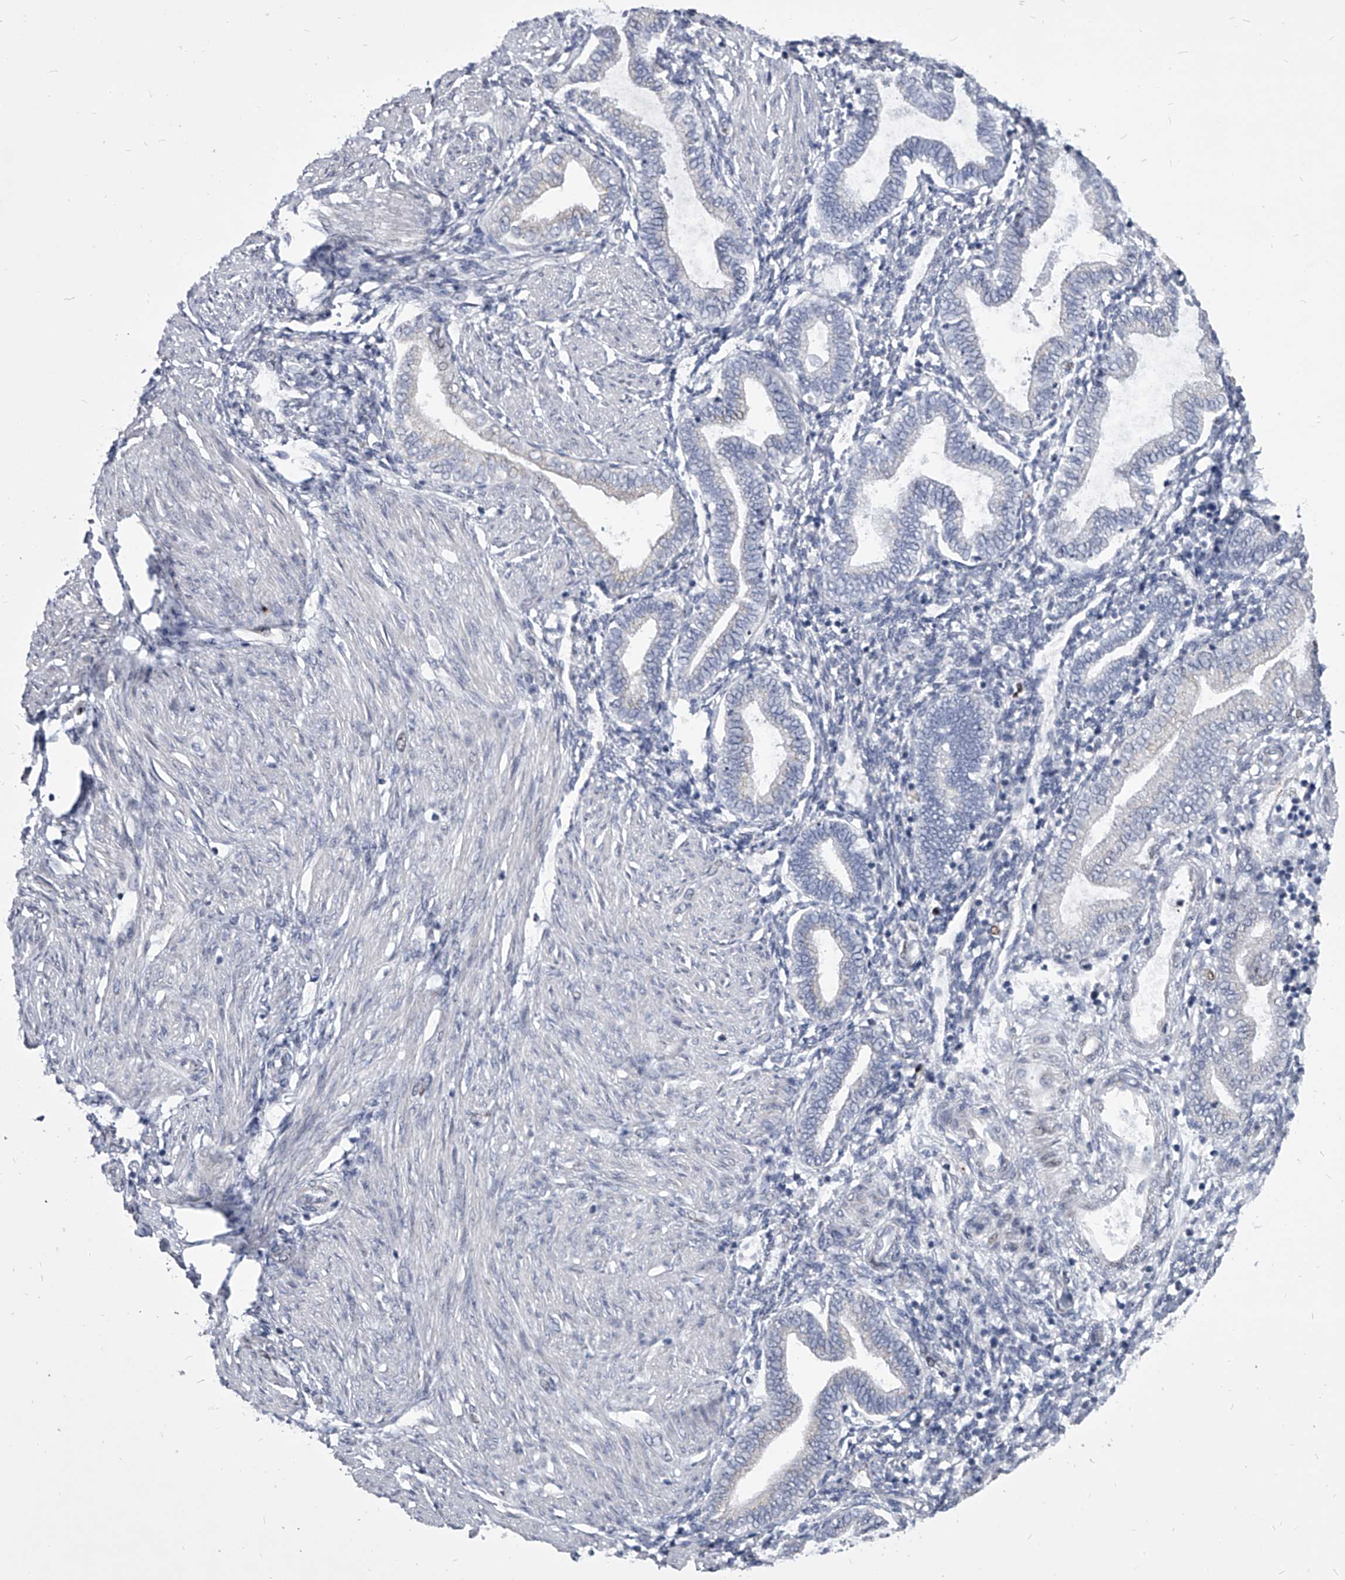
{"staining": {"intensity": "negative", "quantity": "none", "location": "none"}, "tissue": "endometrium", "cell_type": "Cells in endometrial stroma", "image_type": "normal", "snomed": [{"axis": "morphology", "description": "Normal tissue, NOS"}, {"axis": "topography", "description": "Endometrium"}], "caption": "An immunohistochemistry histopathology image of normal endometrium is shown. There is no staining in cells in endometrial stroma of endometrium. (DAB (3,3'-diaminobenzidine) IHC visualized using brightfield microscopy, high magnification).", "gene": "EVA1C", "patient": {"sex": "female", "age": 53}}